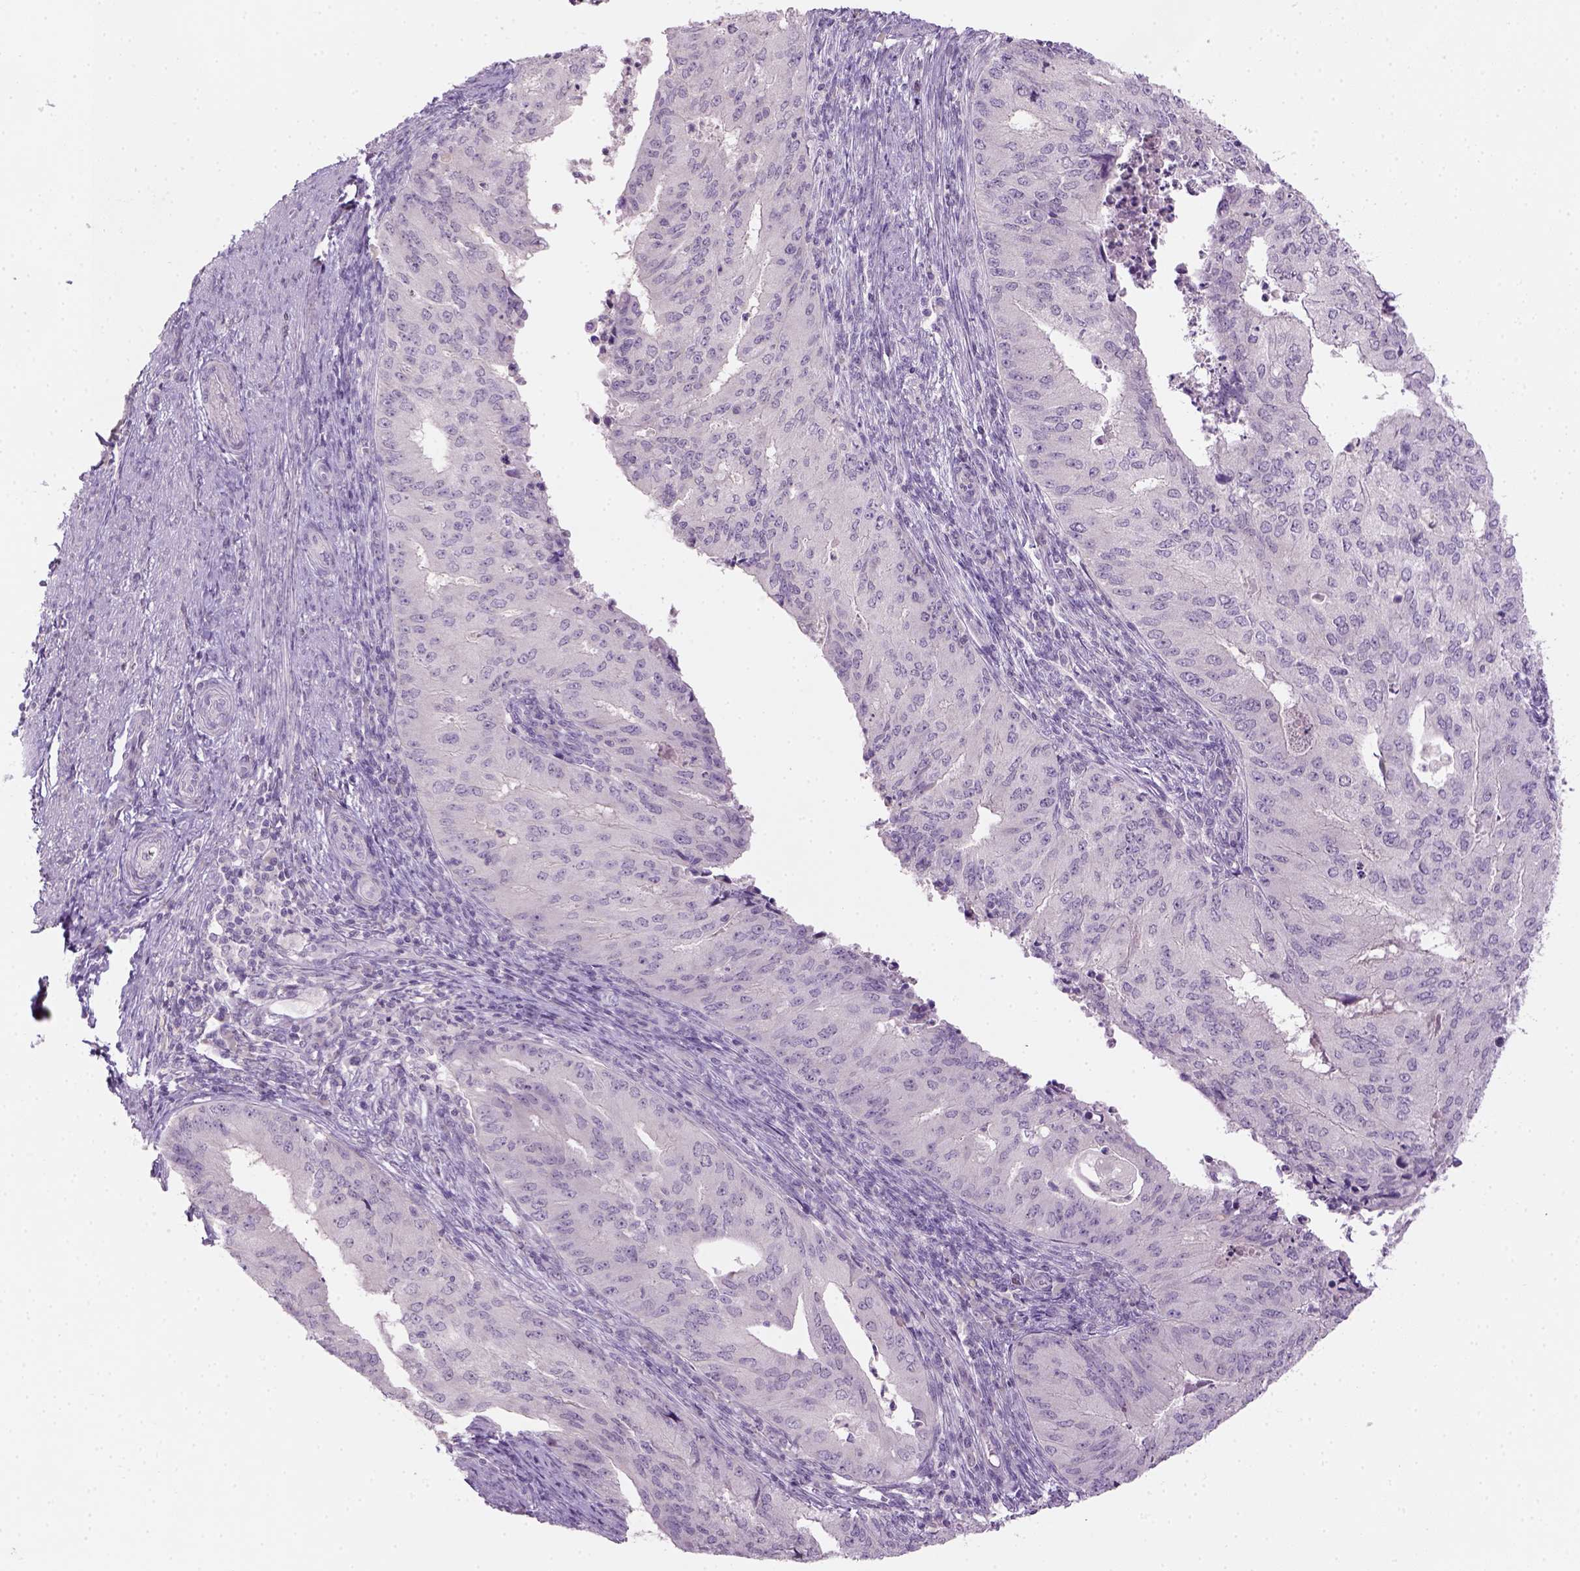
{"staining": {"intensity": "negative", "quantity": "none", "location": "none"}, "tissue": "endometrial cancer", "cell_type": "Tumor cells", "image_type": "cancer", "snomed": [{"axis": "morphology", "description": "Adenocarcinoma, NOS"}, {"axis": "topography", "description": "Endometrium"}], "caption": "A high-resolution photomicrograph shows immunohistochemistry staining of endometrial adenocarcinoma, which shows no significant staining in tumor cells. (Brightfield microscopy of DAB (3,3'-diaminobenzidine) immunohistochemistry at high magnification).", "gene": "GFI1B", "patient": {"sex": "female", "age": 50}}